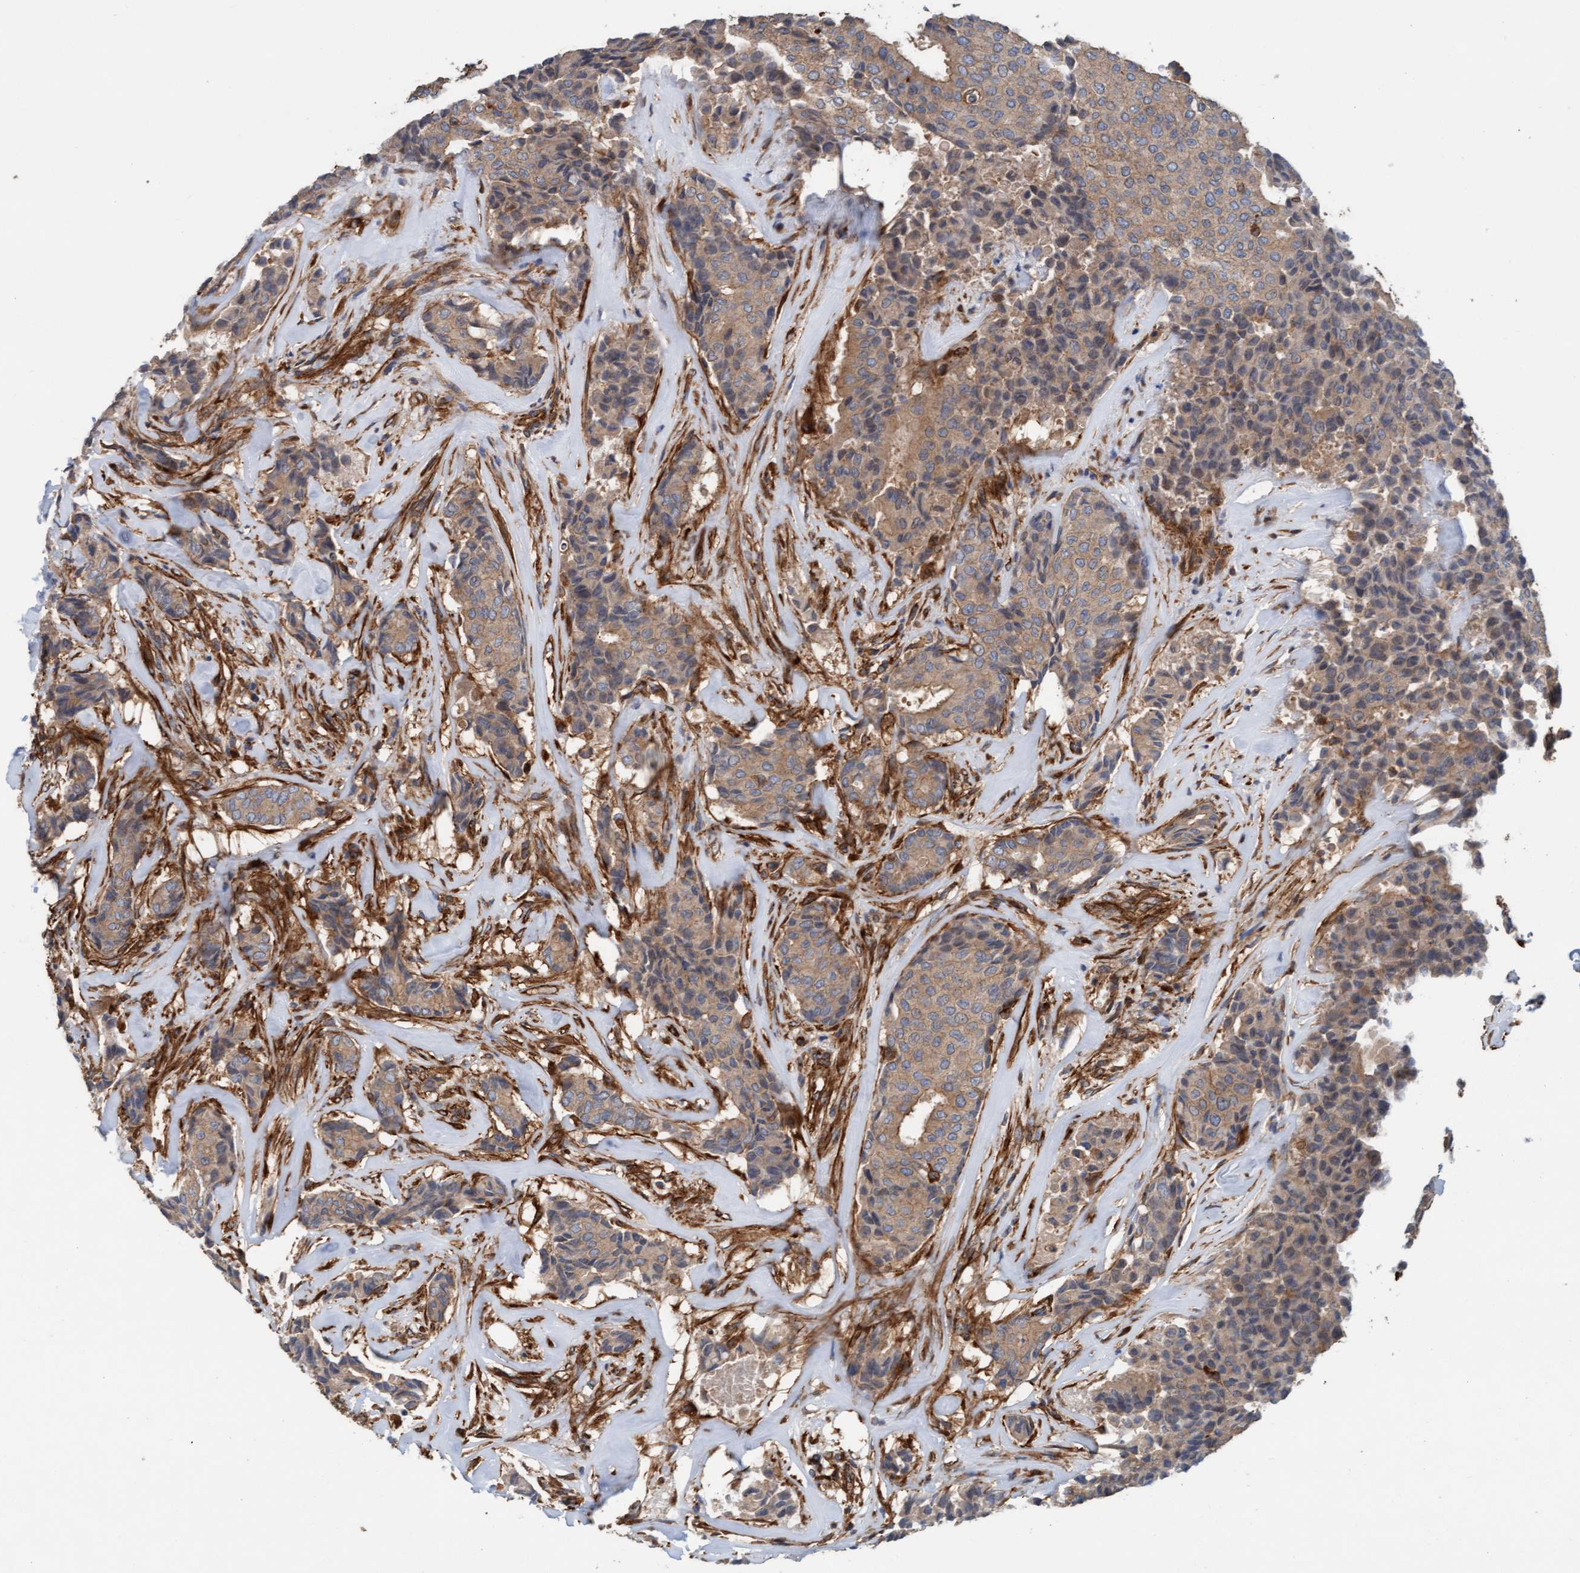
{"staining": {"intensity": "moderate", "quantity": ">75%", "location": "cytoplasmic/membranous"}, "tissue": "breast cancer", "cell_type": "Tumor cells", "image_type": "cancer", "snomed": [{"axis": "morphology", "description": "Duct carcinoma"}, {"axis": "topography", "description": "Breast"}], "caption": "Protein analysis of breast invasive ductal carcinoma tissue exhibits moderate cytoplasmic/membranous positivity in approximately >75% of tumor cells.", "gene": "STXBP4", "patient": {"sex": "female", "age": 75}}